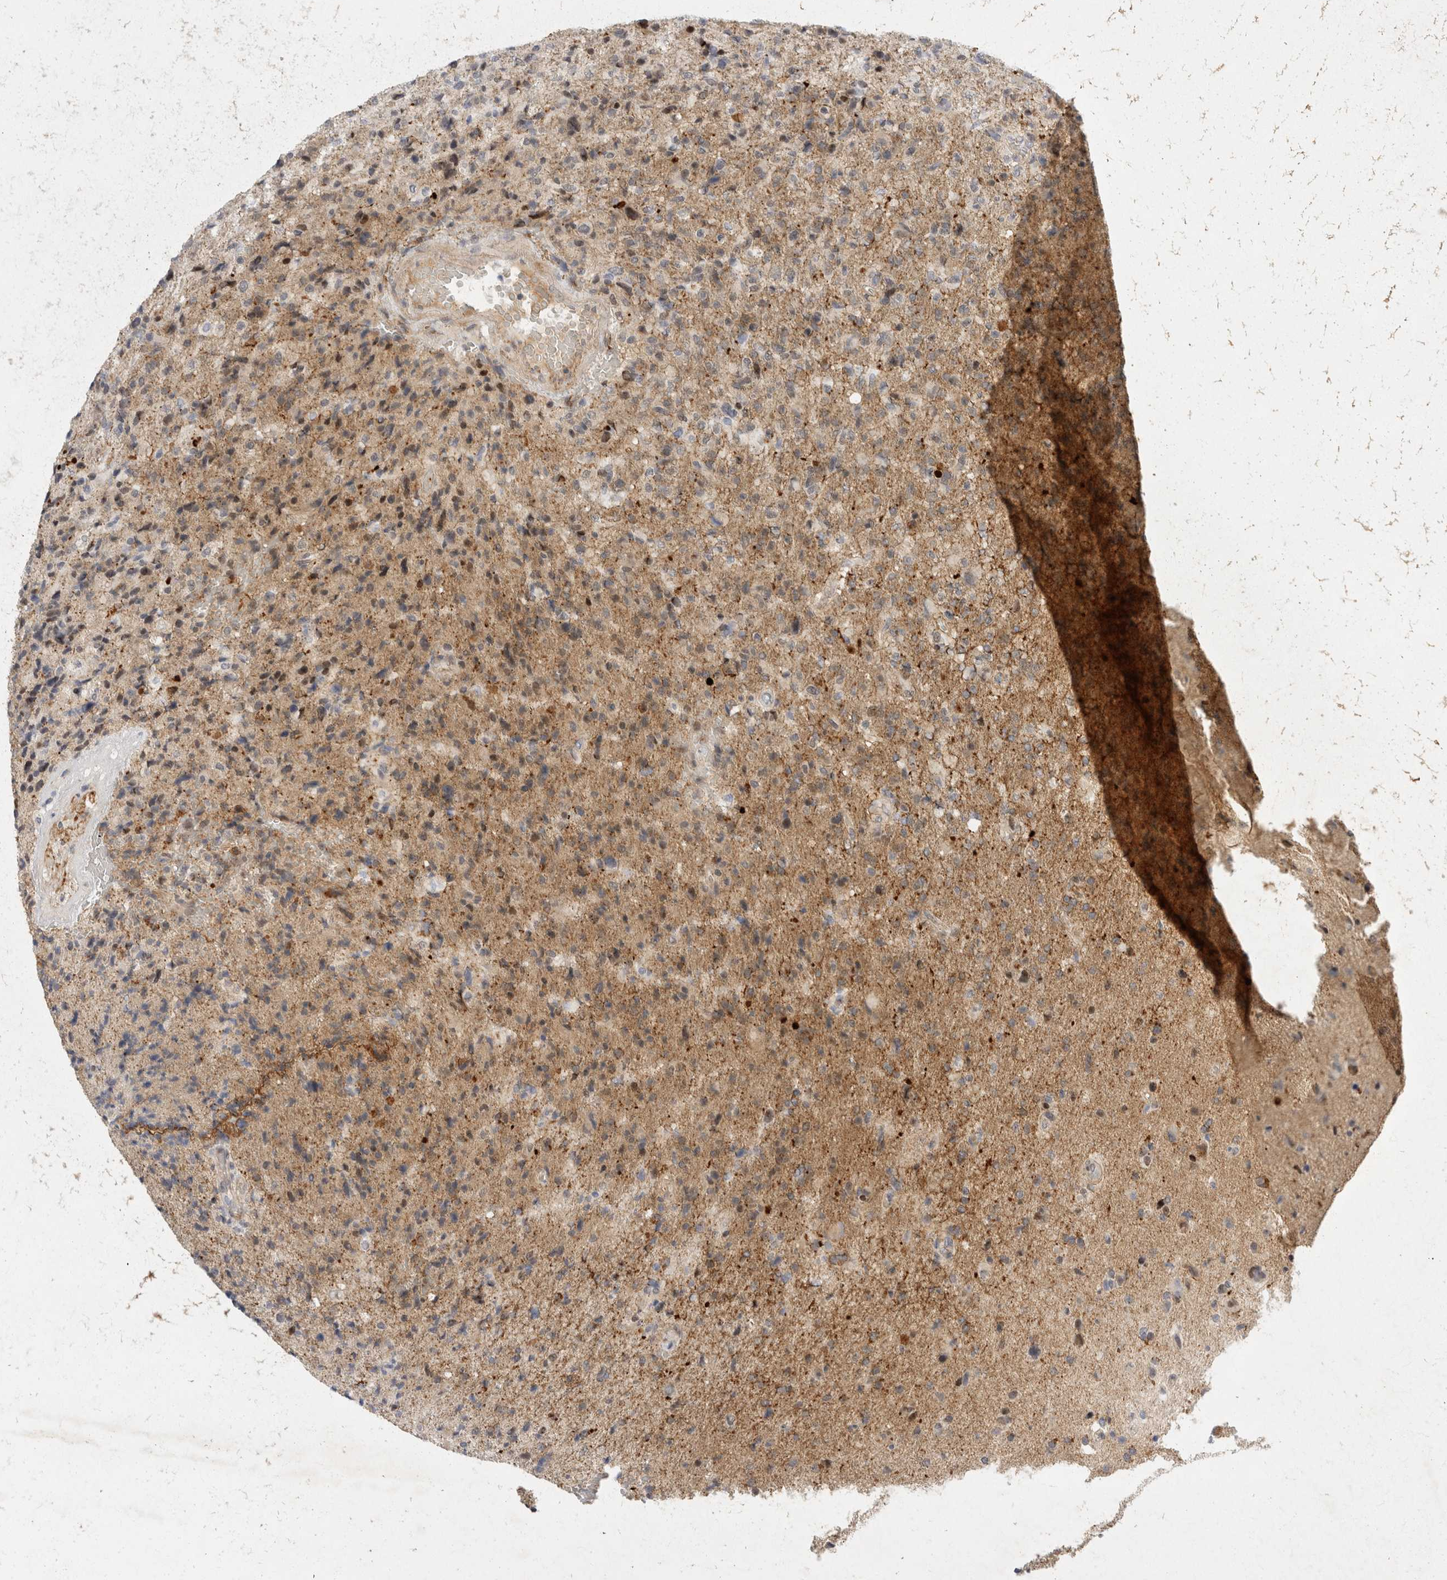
{"staining": {"intensity": "weak", "quantity": "25%-75%", "location": "cytoplasmic/membranous"}, "tissue": "glioma", "cell_type": "Tumor cells", "image_type": "cancer", "snomed": [{"axis": "morphology", "description": "Glioma, malignant, High grade"}, {"axis": "topography", "description": "Brain"}], "caption": "High-power microscopy captured an immunohistochemistry image of glioma, revealing weak cytoplasmic/membranous expression in about 25%-75% of tumor cells.", "gene": "TOM1L2", "patient": {"sex": "male", "age": 72}}